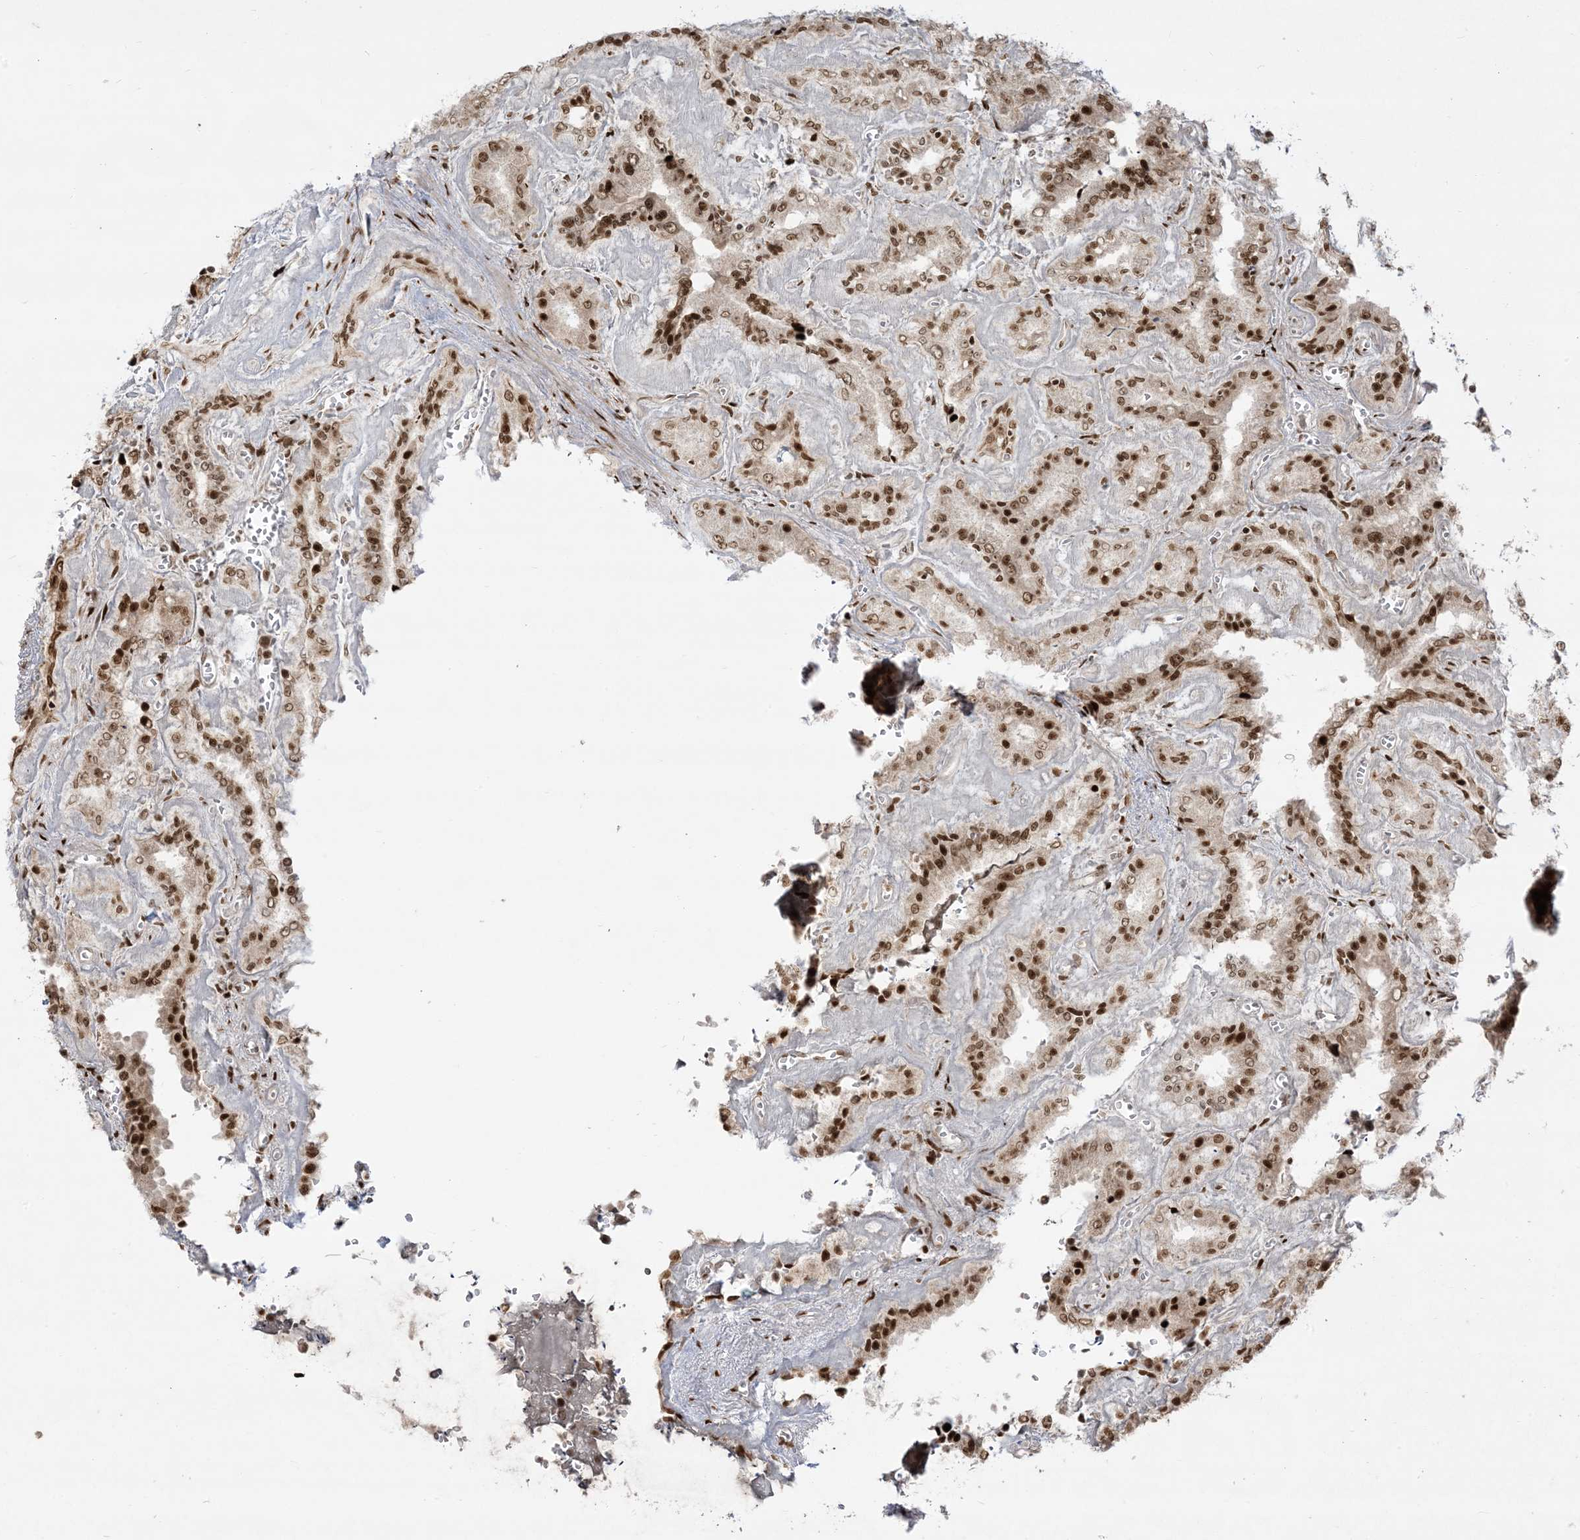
{"staining": {"intensity": "strong", "quantity": "25%-75%", "location": "nuclear"}, "tissue": "seminal vesicle", "cell_type": "Glandular cells", "image_type": "normal", "snomed": [{"axis": "morphology", "description": "Normal tissue, NOS"}, {"axis": "topography", "description": "Prostate"}, {"axis": "topography", "description": "Seminal veicle"}], "caption": "Immunohistochemical staining of benign human seminal vesicle reveals high levels of strong nuclear expression in approximately 25%-75% of glandular cells.", "gene": "RBM10", "patient": {"sex": "male", "age": 59}}